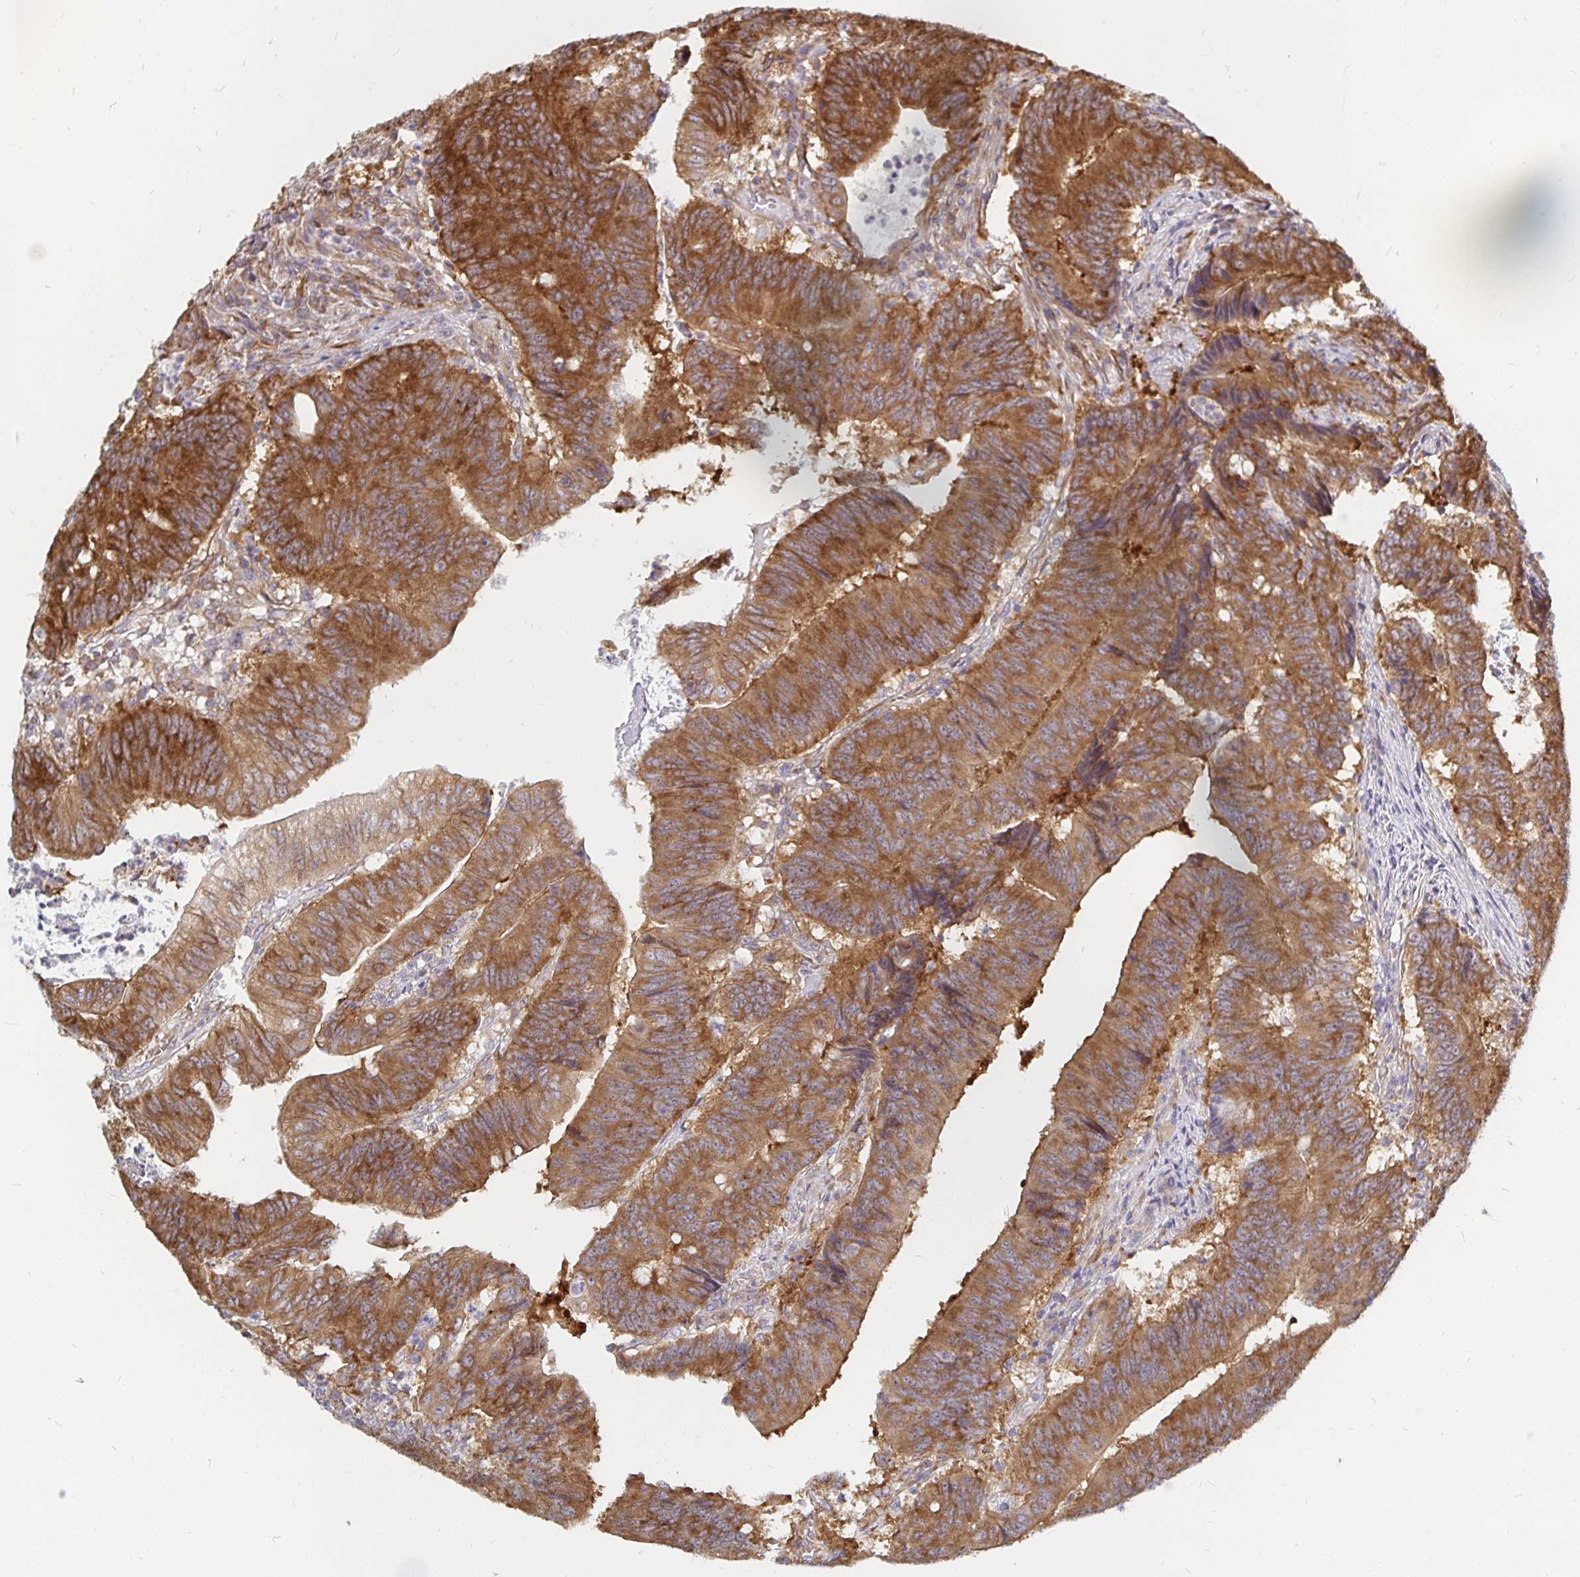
{"staining": {"intensity": "strong", "quantity": ">75%", "location": "cytoplasmic/membranous"}, "tissue": "colorectal cancer", "cell_type": "Tumor cells", "image_type": "cancer", "snomed": [{"axis": "morphology", "description": "Adenocarcinoma, NOS"}, {"axis": "topography", "description": "Colon"}], "caption": "A histopathology image of adenocarcinoma (colorectal) stained for a protein shows strong cytoplasmic/membranous brown staining in tumor cells.", "gene": "PDAP1", "patient": {"sex": "female", "age": 87}}